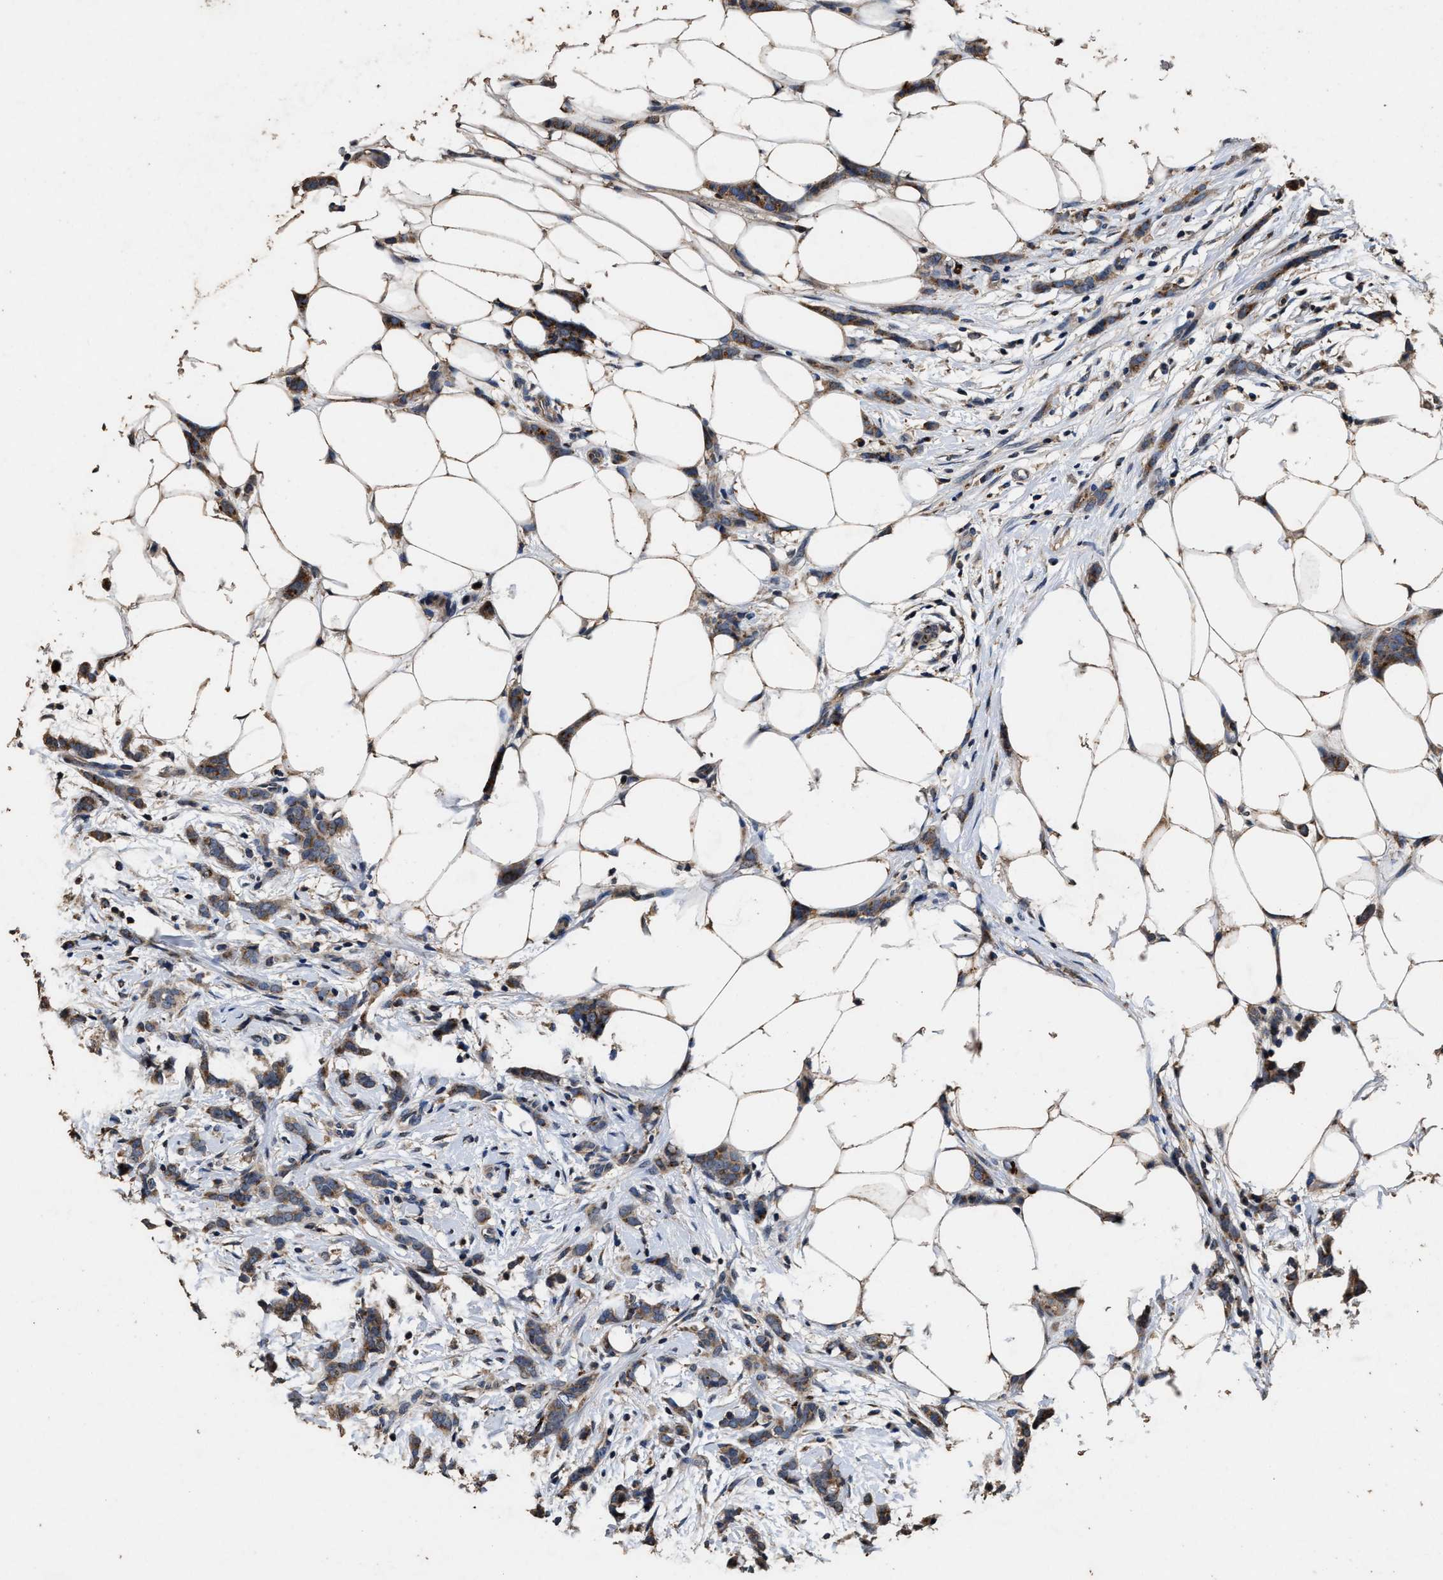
{"staining": {"intensity": "moderate", "quantity": ">75%", "location": "cytoplasmic/membranous"}, "tissue": "breast cancer", "cell_type": "Tumor cells", "image_type": "cancer", "snomed": [{"axis": "morphology", "description": "Lobular carcinoma"}, {"axis": "topography", "description": "Skin"}, {"axis": "topography", "description": "Breast"}], "caption": "The immunohistochemical stain labels moderate cytoplasmic/membranous expression in tumor cells of breast lobular carcinoma tissue. (brown staining indicates protein expression, while blue staining denotes nuclei).", "gene": "TPST2", "patient": {"sex": "female", "age": 46}}